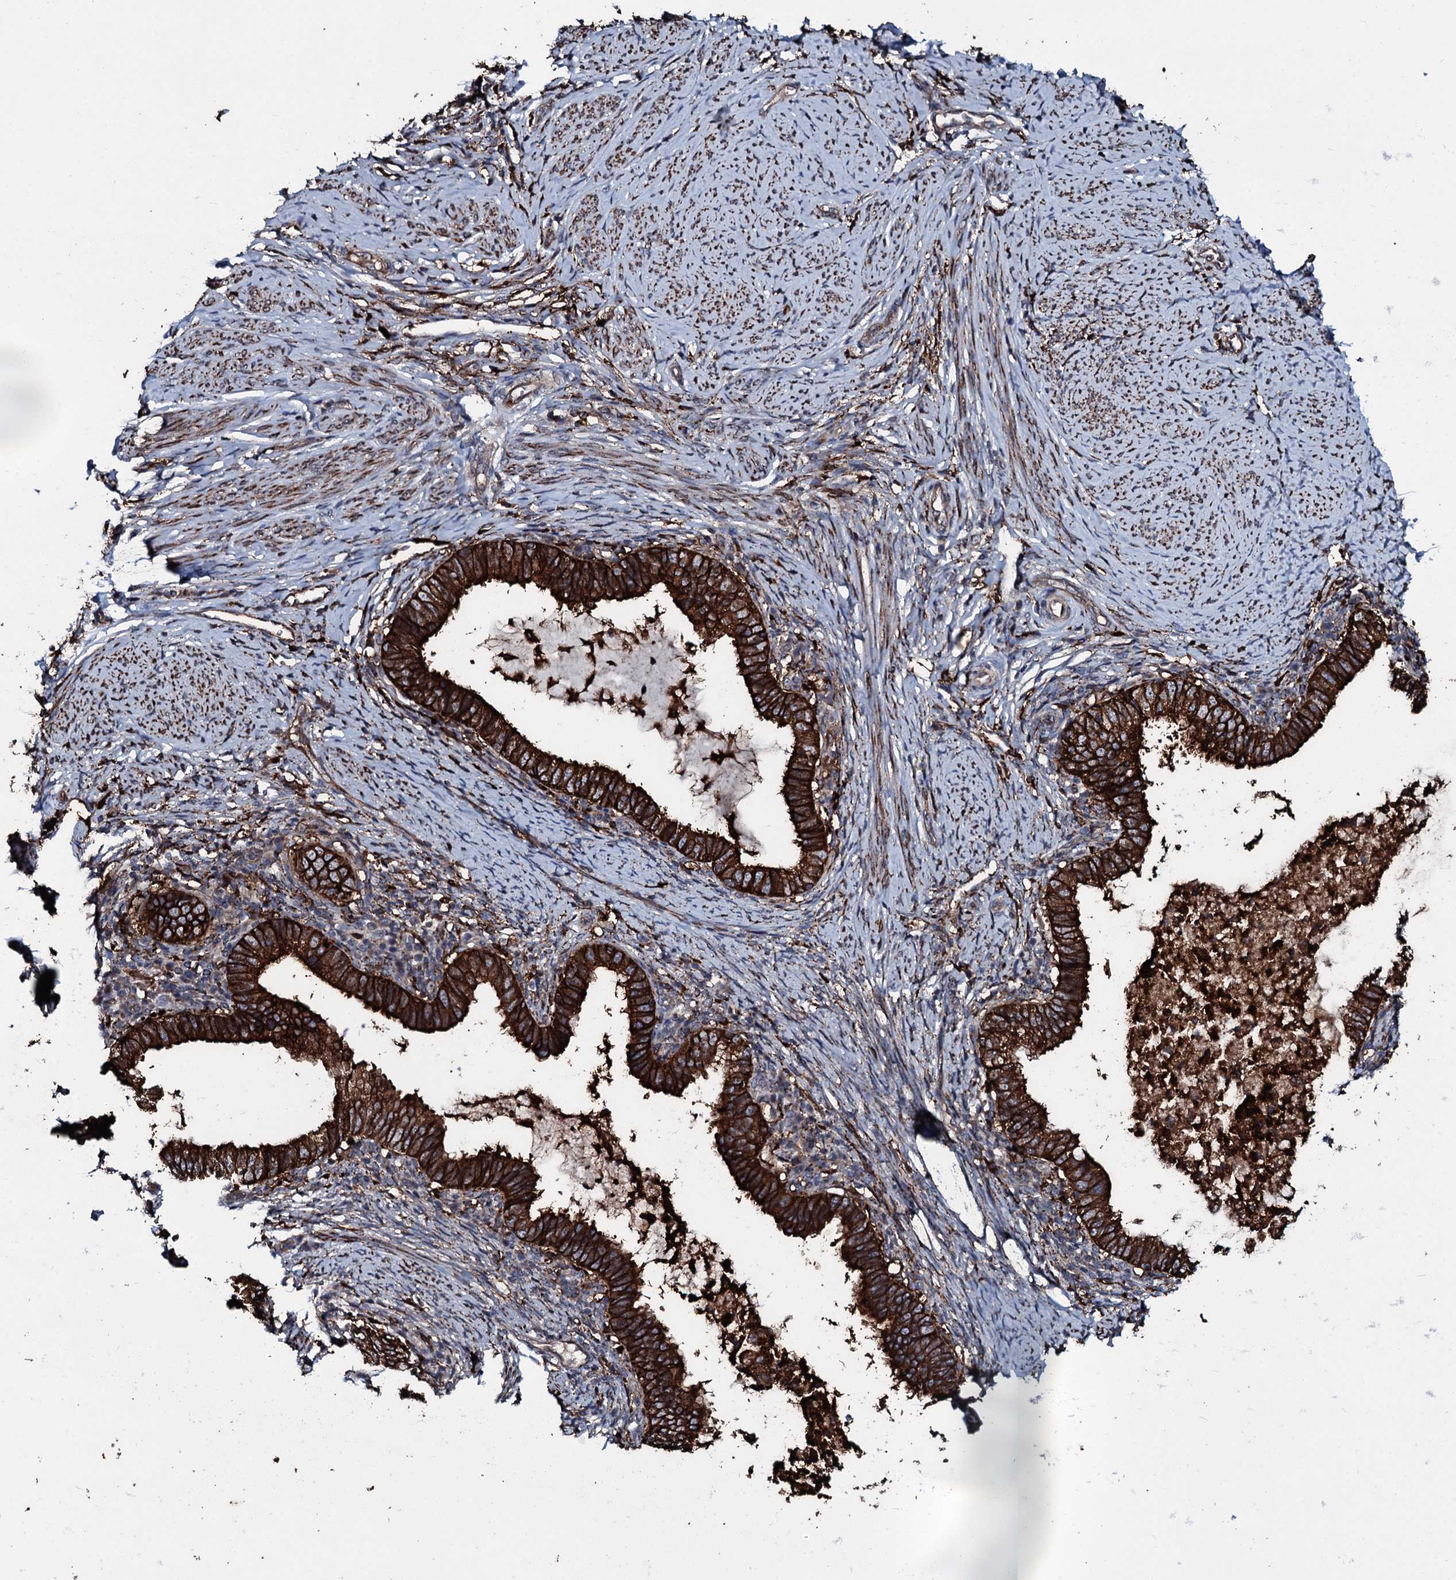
{"staining": {"intensity": "strong", "quantity": ">75%", "location": "cytoplasmic/membranous"}, "tissue": "cervical cancer", "cell_type": "Tumor cells", "image_type": "cancer", "snomed": [{"axis": "morphology", "description": "Adenocarcinoma, NOS"}, {"axis": "topography", "description": "Cervix"}], "caption": "An image of human cervical cancer (adenocarcinoma) stained for a protein demonstrates strong cytoplasmic/membranous brown staining in tumor cells. (Brightfield microscopy of DAB IHC at high magnification).", "gene": "TPGS2", "patient": {"sex": "female", "age": 36}}